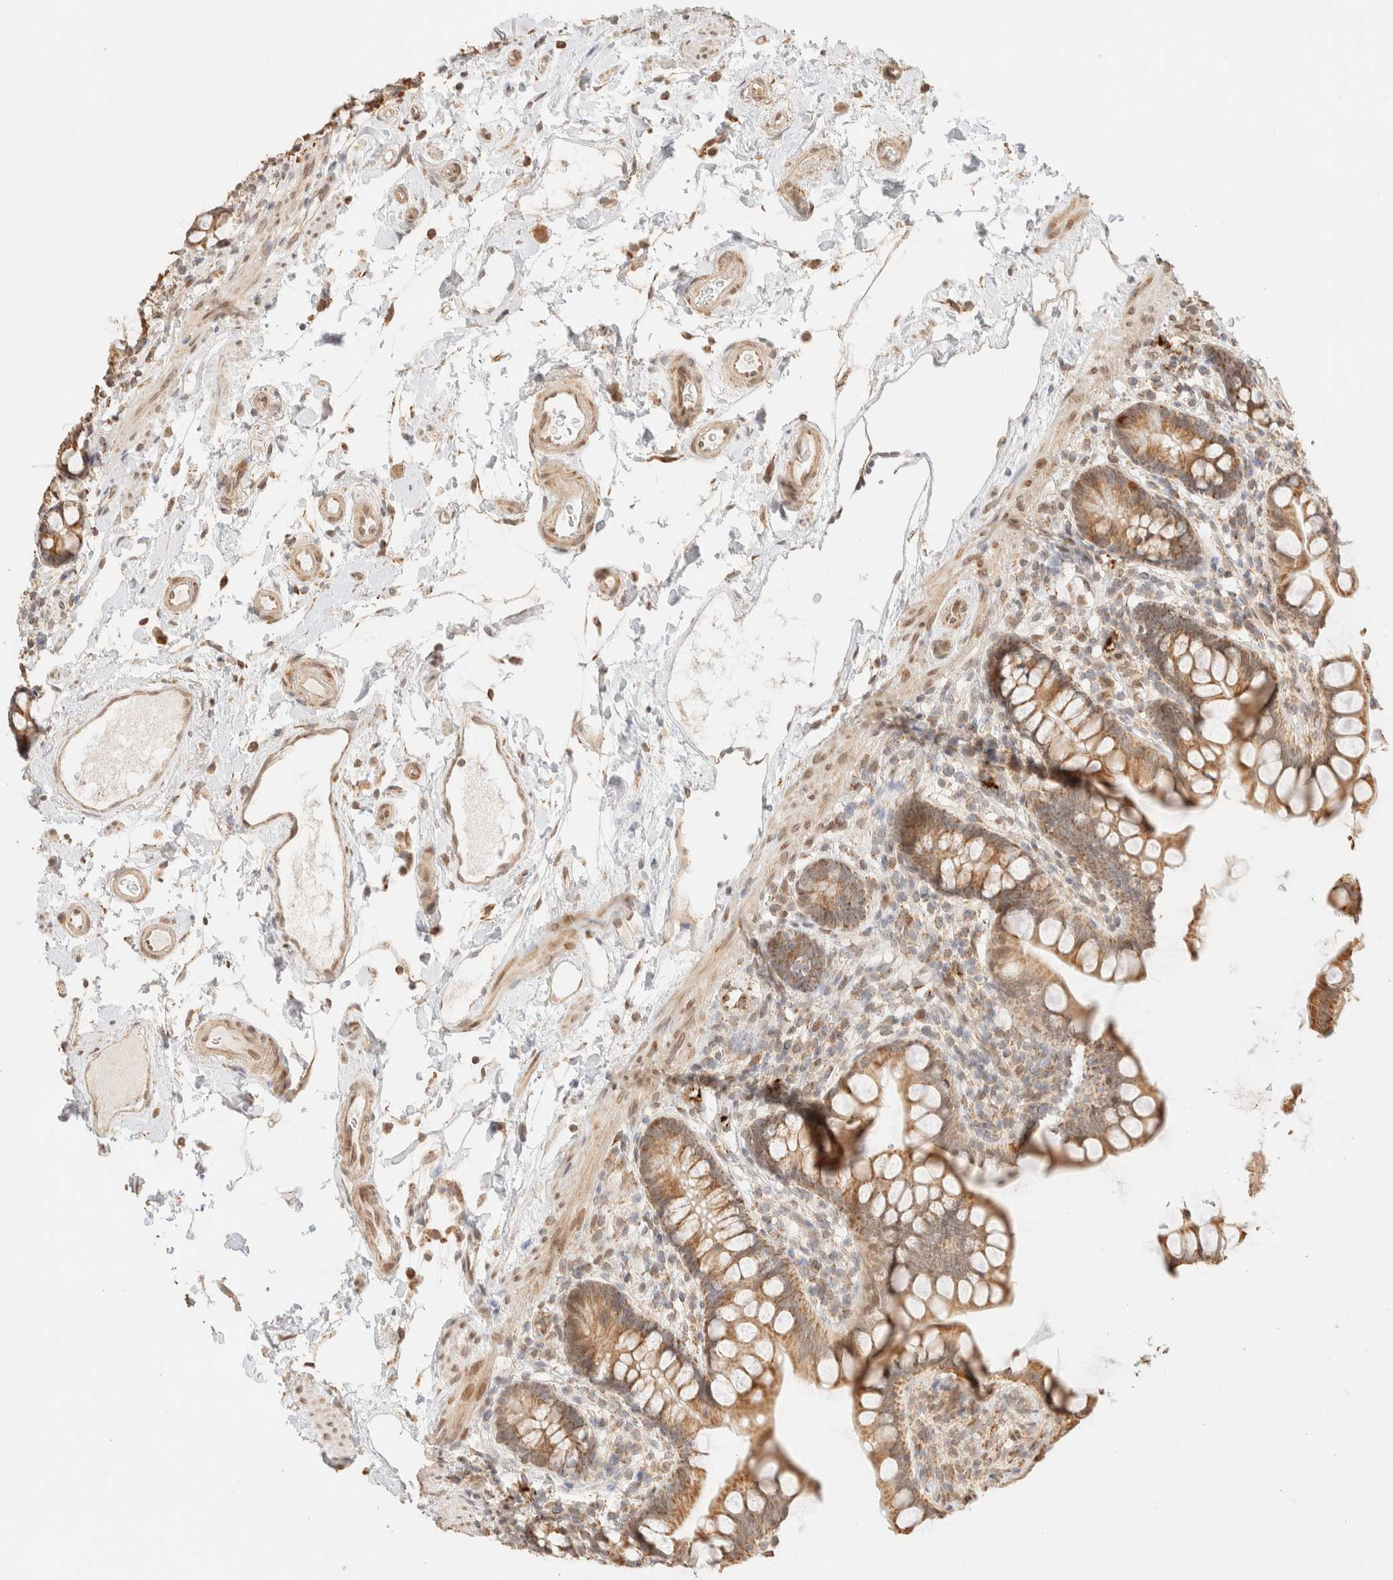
{"staining": {"intensity": "moderate", "quantity": ">75%", "location": "cytoplasmic/membranous"}, "tissue": "small intestine", "cell_type": "Glandular cells", "image_type": "normal", "snomed": [{"axis": "morphology", "description": "Normal tissue, NOS"}, {"axis": "topography", "description": "Small intestine"}], "caption": "Protein staining of unremarkable small intestine demonstrates moderate cytoplasmic/membranous expression in about >75% of glandular cells.", "gene": "TACO1", "patient": {"sex": "female", "age": 84}}